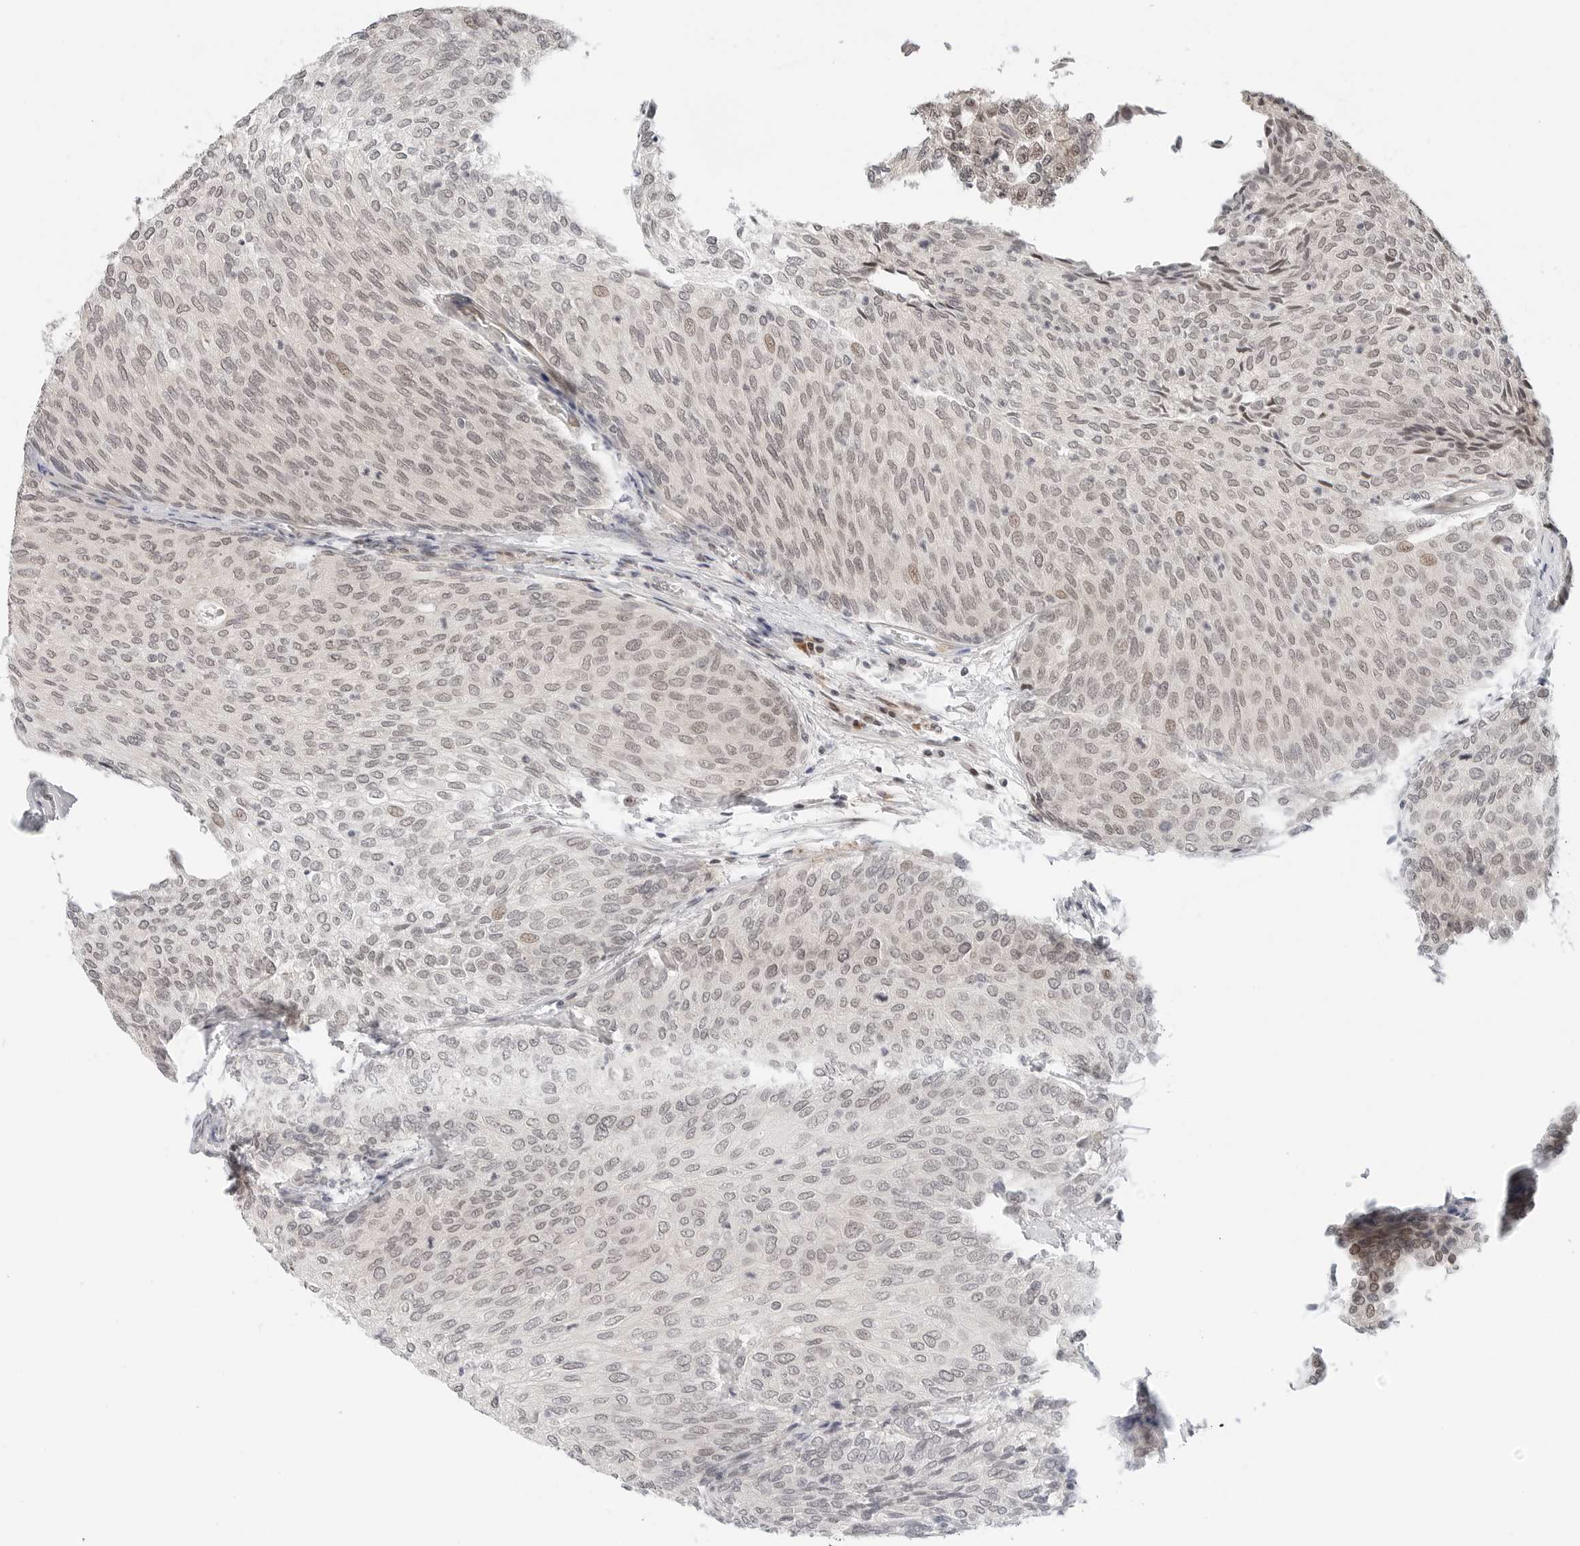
{"staining": {"intensity": "weak", "quantity": ">75%", "location": "nuclear"}, "tissue": "urothelial cancer", "cell_type": "Tumor cells", "image_type": "cancer", "snomed": [{"axis": "morphology", "description": "Urothelial carcinoma, Low grade"}, {"axis": "topography", "description": "Urinary bladder"}], "caption": "Weak nuclear expression for a protein is present in approximately >75% of tumor cells of urothelial cancer using immunohistochemistry (IHC).", "gene": "TSEN2", "patient": {"sex": "female", "age": 79}}